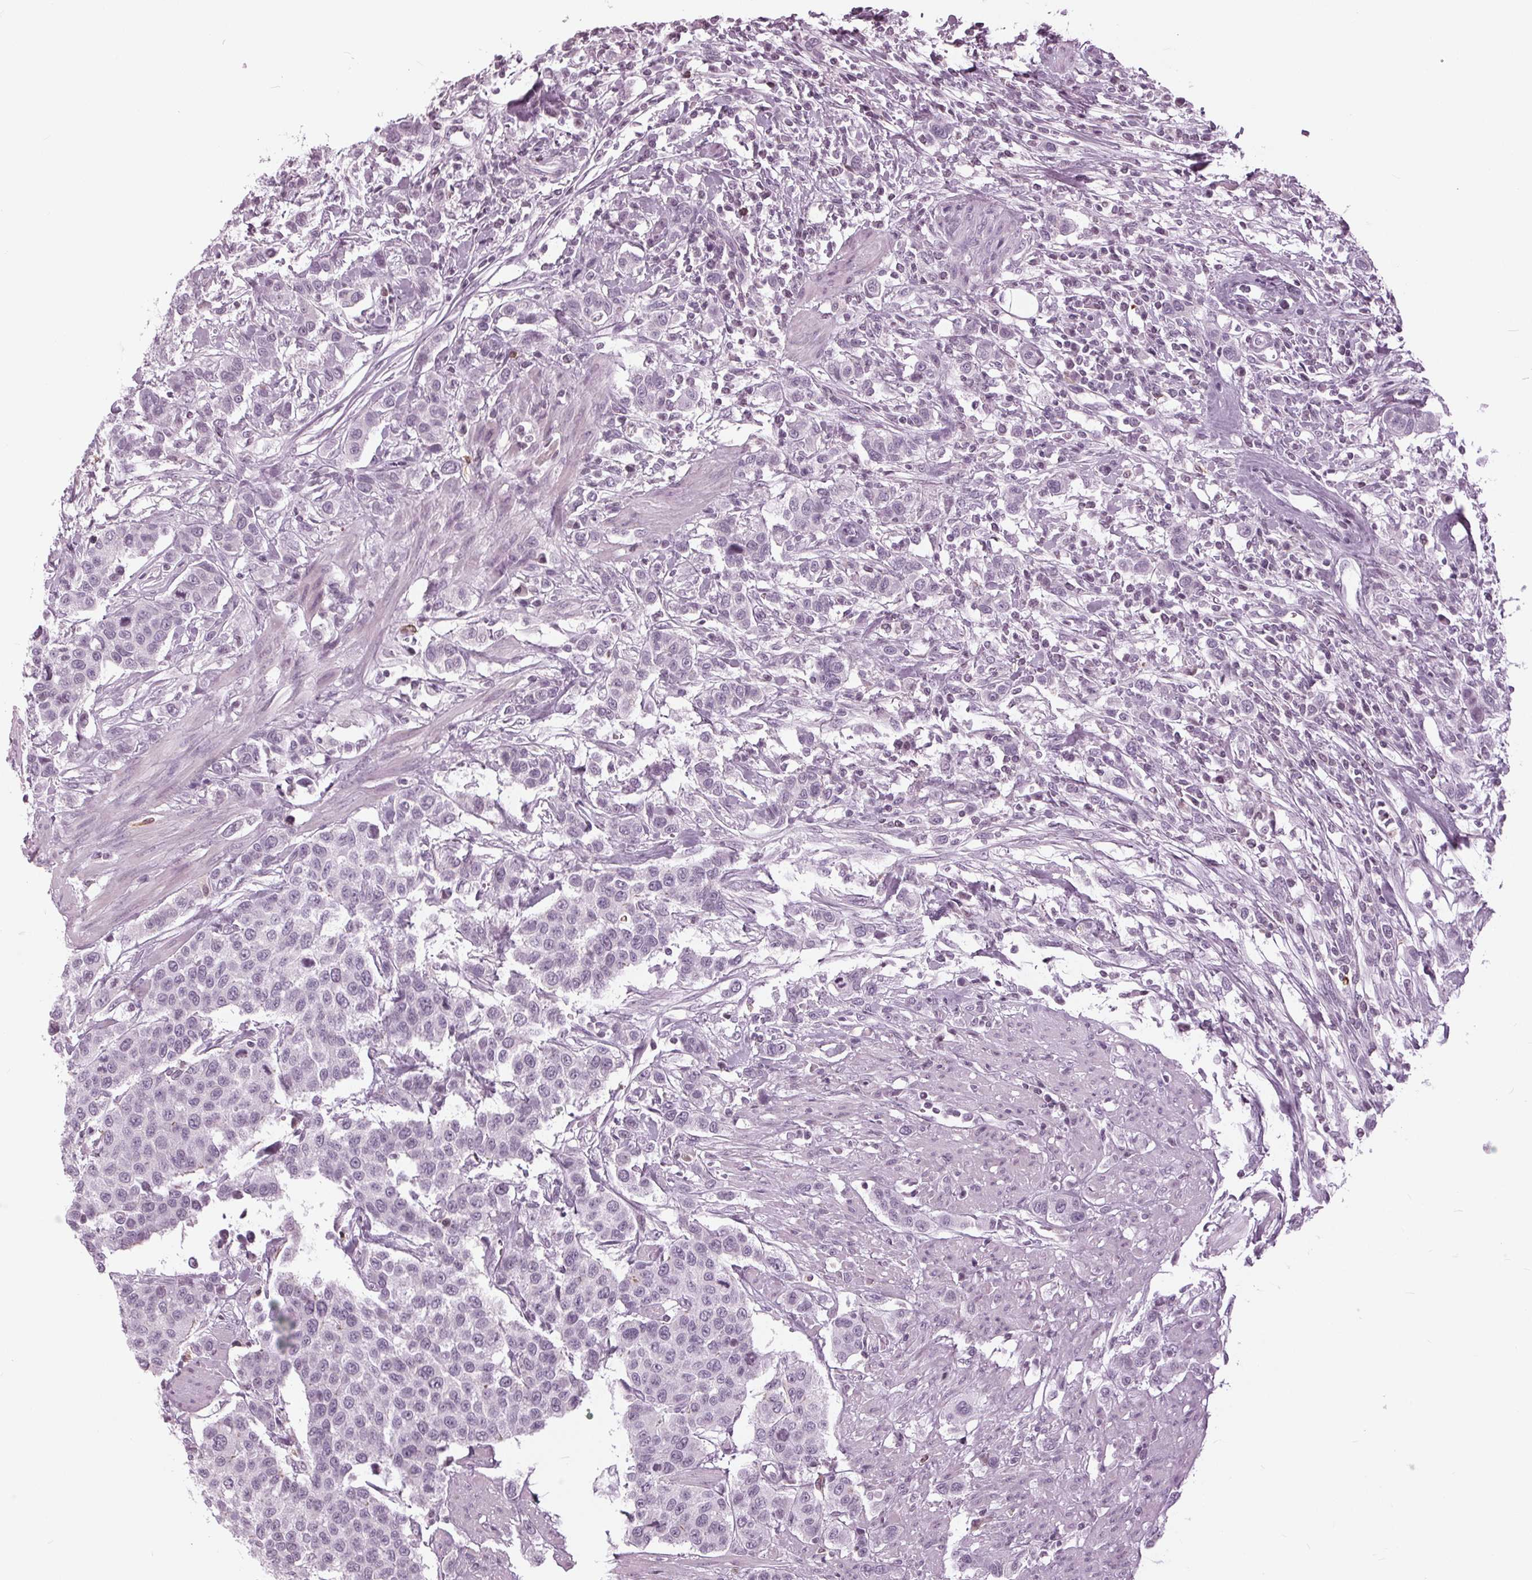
{"staining": {"intensity": "negative", "quantity": "none", "location": "none"}, "tissue": "urothelial cancer", "cell_type": "Tumor cells", "image_type": "cancer", "snomed": [{"axis": "morphology", "description": "Urothelial carcinoma, High grade"}, {"axis": "topography", "description": "Urinary bladder"}], "caption": "Urothelial cancer stained for a protein using immunohistochemistry (IHC) displays no positivity tumor cells.", "gene": "SLC9A4", "patient": {"sex": "female", "age": 58}}